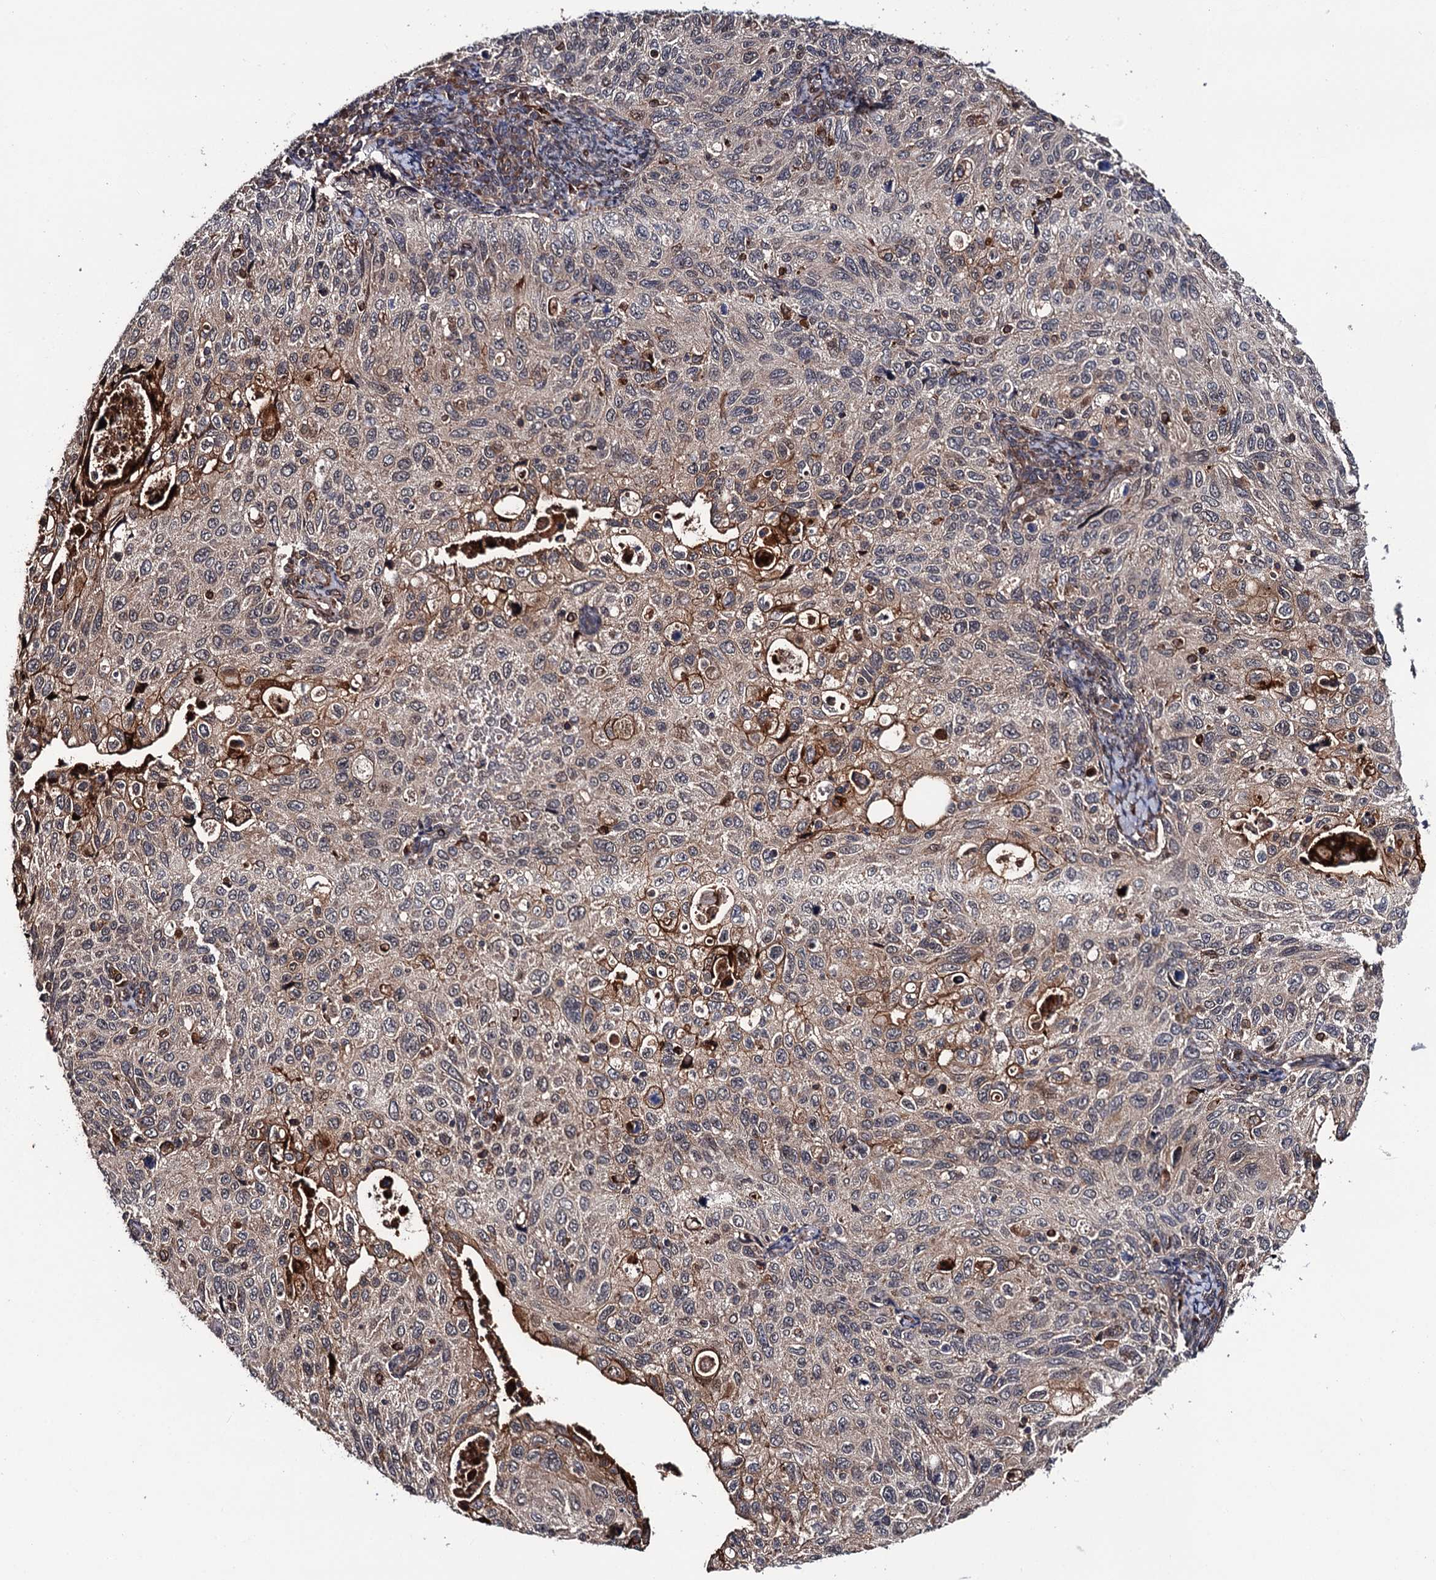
{"staining": {"intensity": "weak", "quantity": "25%-75%", "location": "cytoplasmic/membranous"}, "tissue": "cervical cancer", "cell_type": "Tumor cells", "image_type": "cancer", "snomed": [{"axis": "morphology", "description": "Squamous cell carcinoma, NOS"}, {"axis": "topography", "description": "Cervix"}], "caption": "A histopathology image of cervical squamous cell carcinoma stained for a protein reveals weak cytoplasmic/membranous brown staining in tumor cells.", "gene": "FSIP1", "patient": {"sex": "female", "age": 70}}